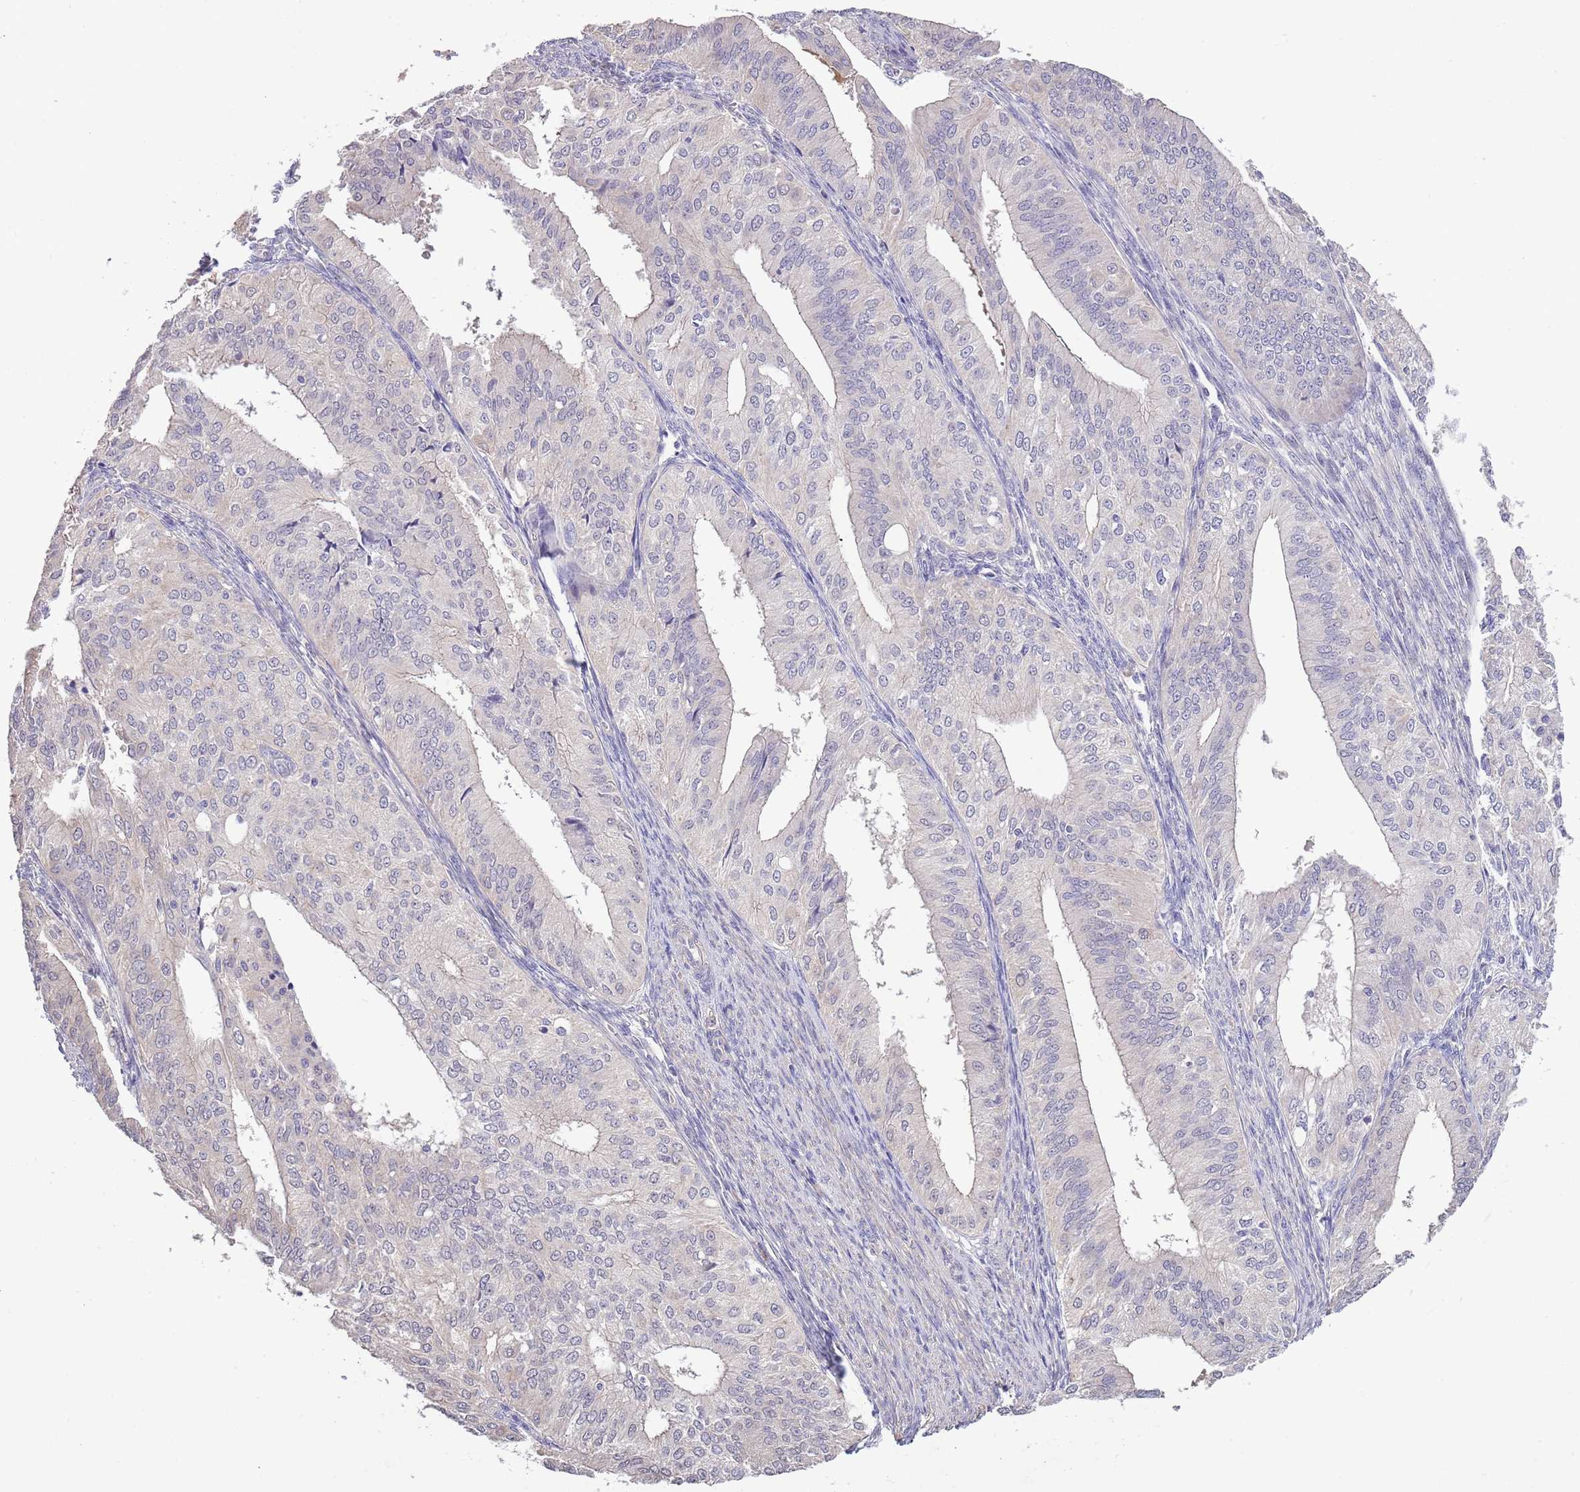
{"staining": {"intensity": "weak", "quantity": "<25%", "location": "cytoplasmic/membranous"}, "tissue": "endometrial cancer", "cell_type": "Tumor cells", "image_type": "cancer", "snomed": [{"axis": "morphology", "description": "Adenocarcinoma, NOS"}, {"axis": "topography", "description": "Endometrium"}], "caption": "High magnification brightfield microscopy of endometrial adenocarcinoma stained with DAB (3,3'-diaminobenzidine) (brown) and counterstained with hematoxylin (blue): tumor cells show no significant expression.", "gene": "LIPJ", "patient": {"sex": "female", "age": 50}}